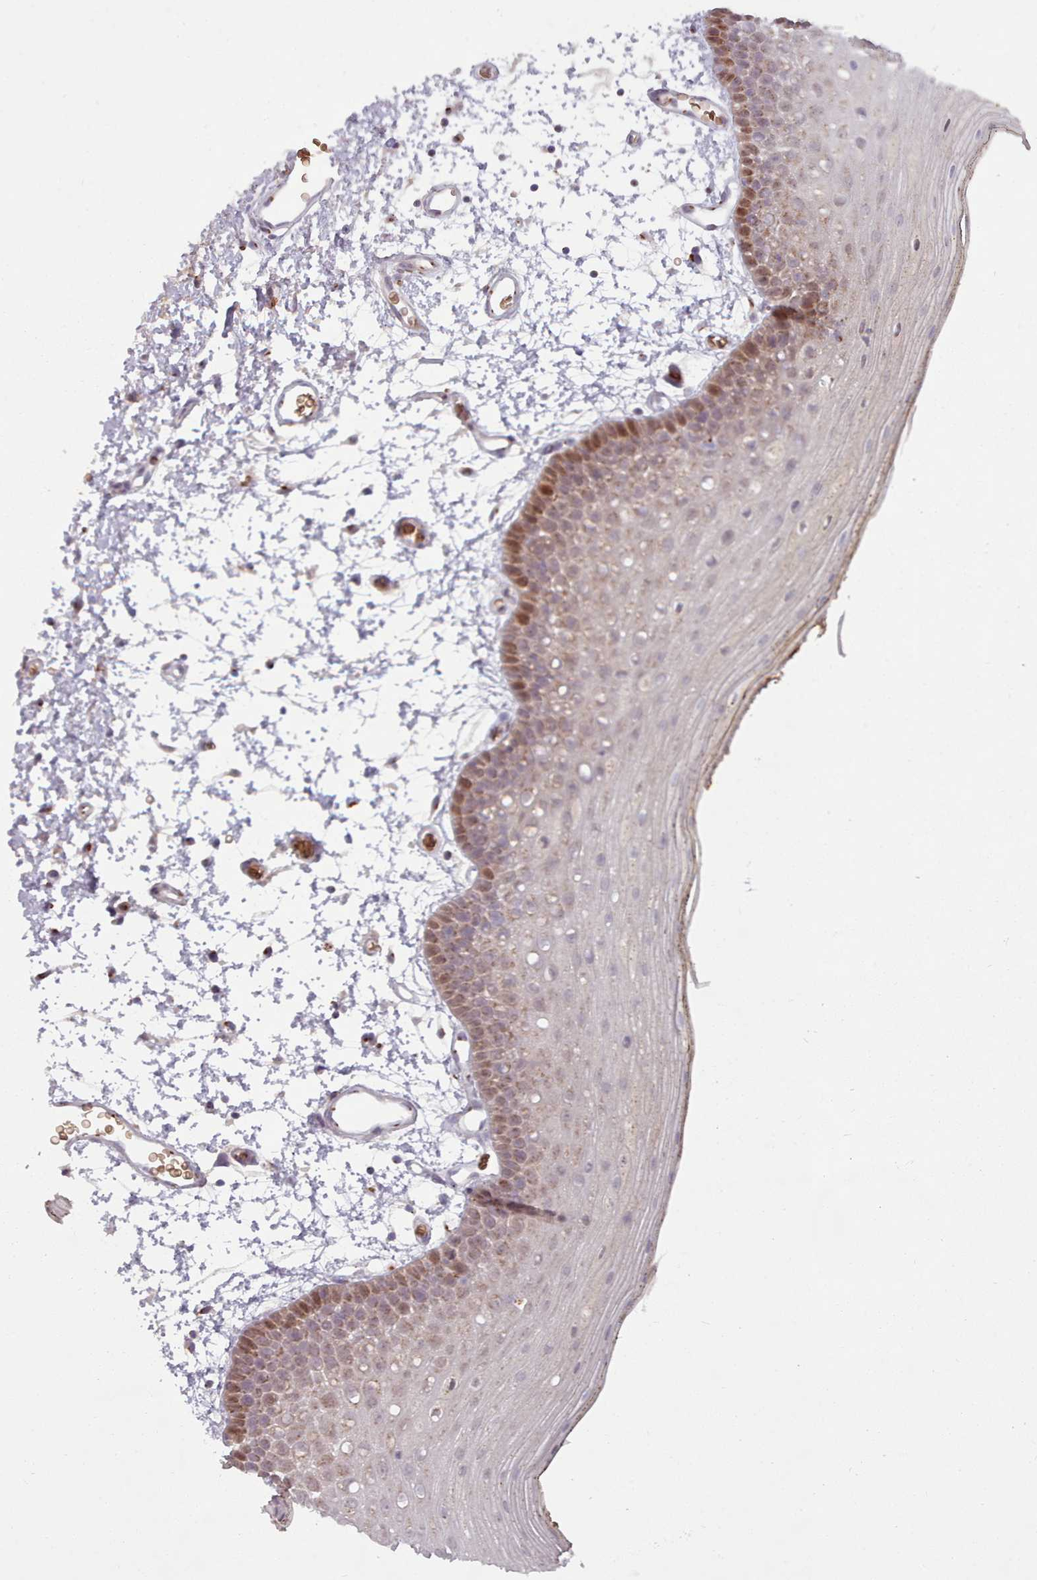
{"staining": {"intensity": "moderate", "quantity": "25%-75%", "location": "cytoplasmic/membranous,nuclear"}, "tissue": "oral mucosa", "cell_type": "Squamous epithelial cells", "image_type": "normal", "snomed": [{"axis": "morphology", "description": "Normal tissue, NOS"}, {"axis": "topography", "description": "Oral tissue"}, {"axis": "topography", "description": "Tounge, NOS"}], "caption": "IHC photomicrograph of normal oral mucosa stained for a protein (brown), which shows medium levels of moderate cytoplasmic/membranous,nuclear staining in approximately 25%-75% of squamous epithelial cells.", "gene": "MAN1B1", "patient": {"sex": "female", "age": 81}}